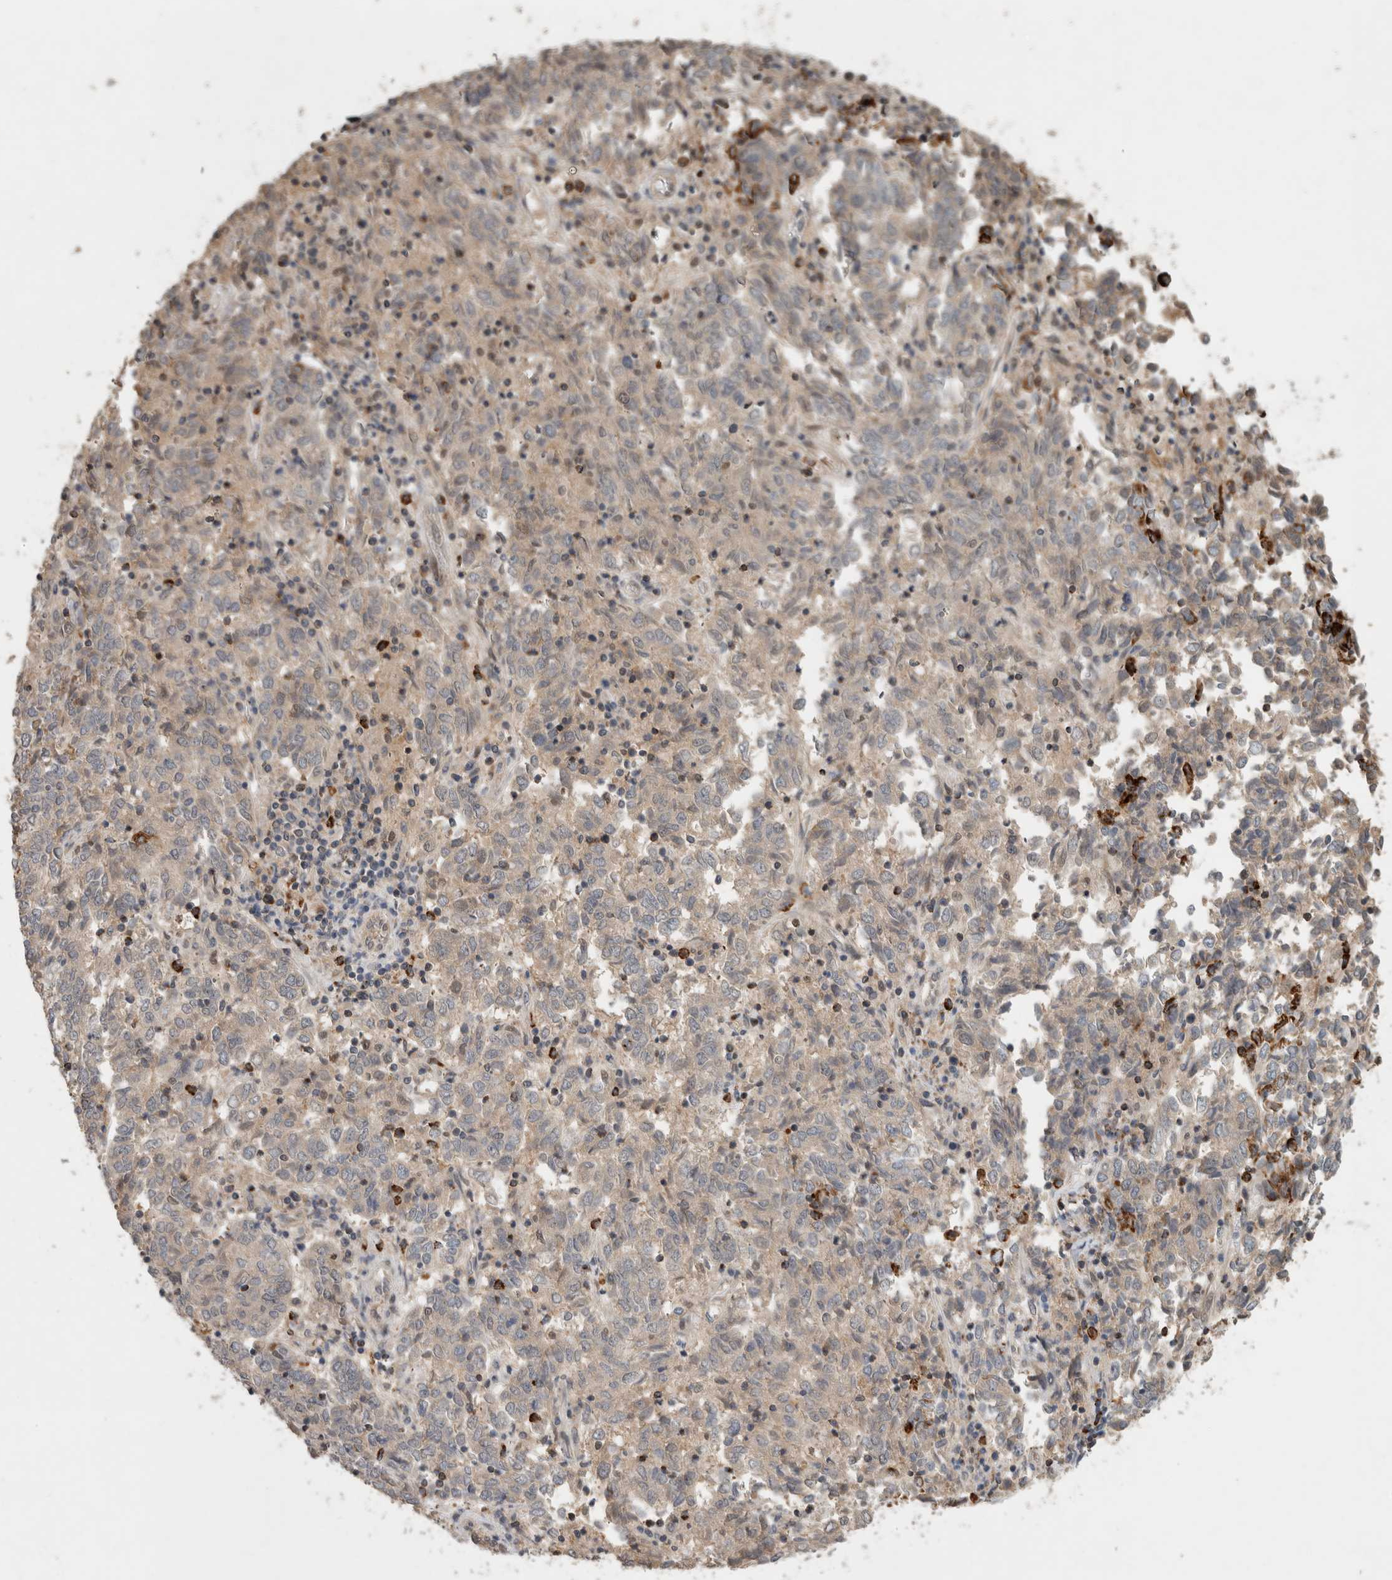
{"staining": {"intensity": "strong", "quantity": "<25%", "location": "cytoplasmic/membranous"}, "tissue": "endometrial cancer", "cell_type": "Tumor cells", "image_type": "cancer", "snomed": [{"axis": "morphology", "description": "Adenocarcinoma, NOS"}, {"axis": "topography", "description": "Endometrium"}], "caption": "DAB immunohistochemical staining of endometrial adenocarcinoma demonstrates strong cytoplasmic/membranous protein staining in about <25% of tumor cells. The staining was performed using DAB, with brown indicating positive protein expression. Nuclei are stained blue with hematoxylin.", "gene": "SERAC1", "patient": {"sex": "female", "age": 80}}